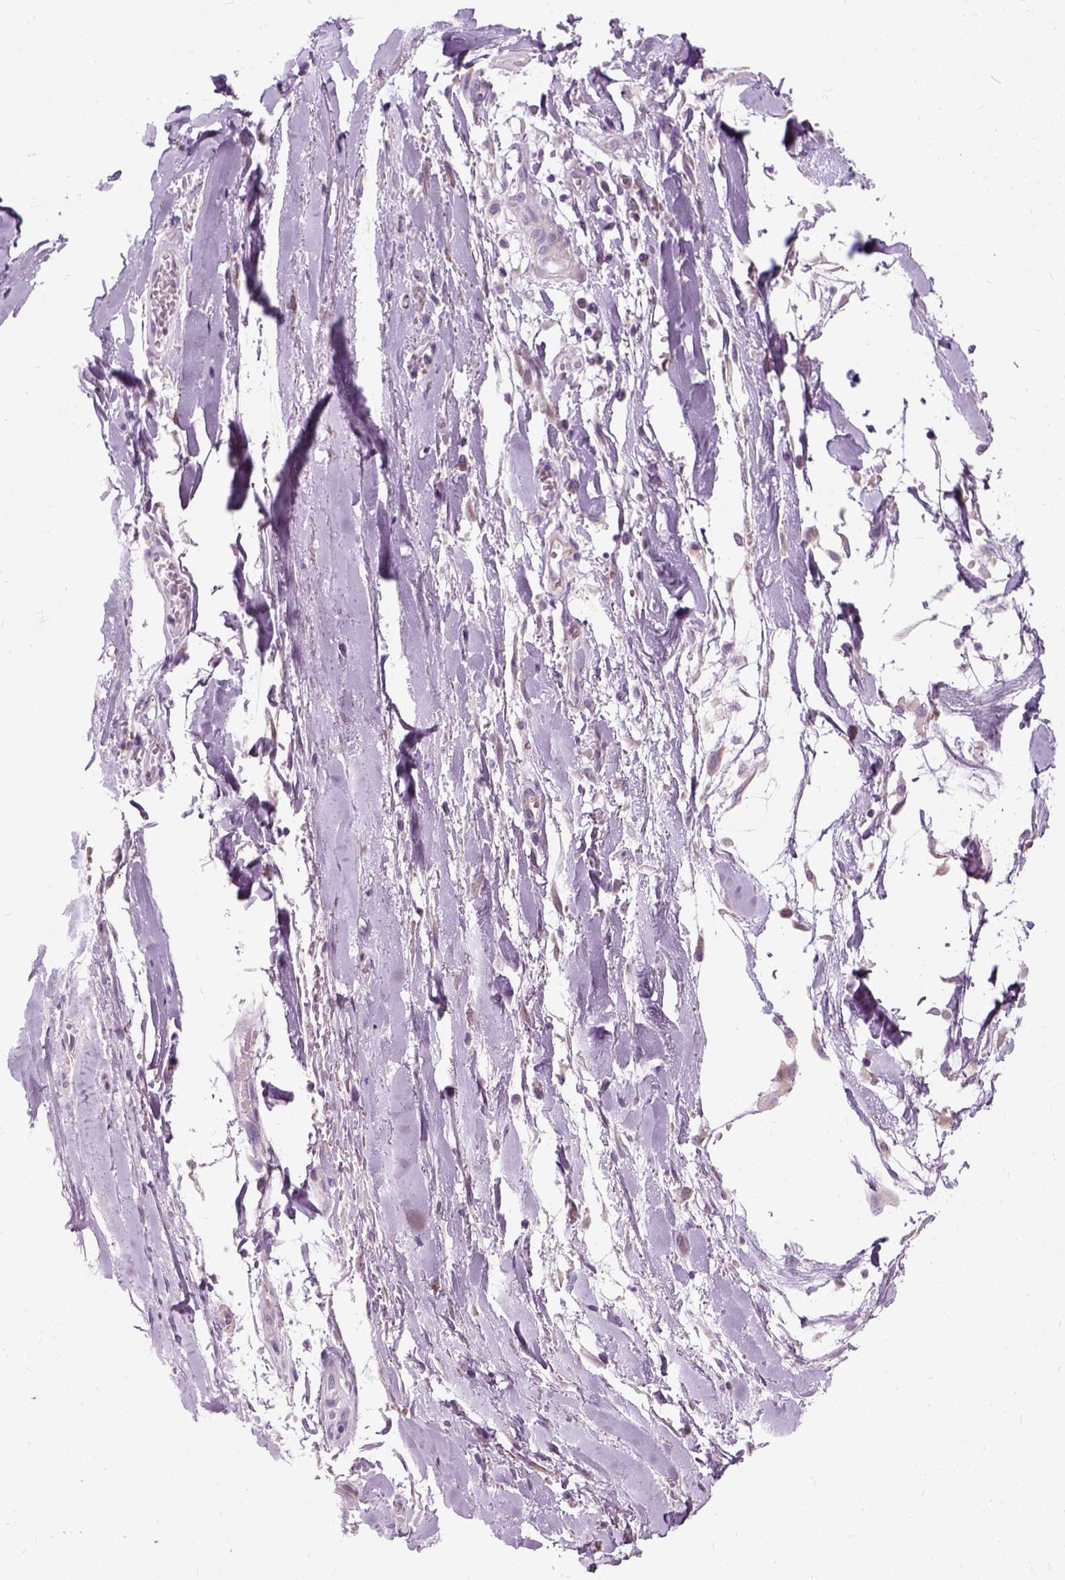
{"staining": {"intensity": "negative", "quantity": "none", "location": "none"}, "tissue": "soft tissue", "cell_type": "Fibroblasts", "image_type": "normal", "snomed": [{"axis": "morphology", "description": "Normal tissue, NOS"}, {"axis": "topography", "description": "Cartilage tissue"}, {"axis": "topography", "description": "Nasopharynx"}, {"axis": "topography", "description": "Thyroid gland"}], "caption": "The micrograph shows no staining of fibroblasts in normal soft tissue.", "gene": "TRIM72", "patient": {"sex": "male", "age": 63}}